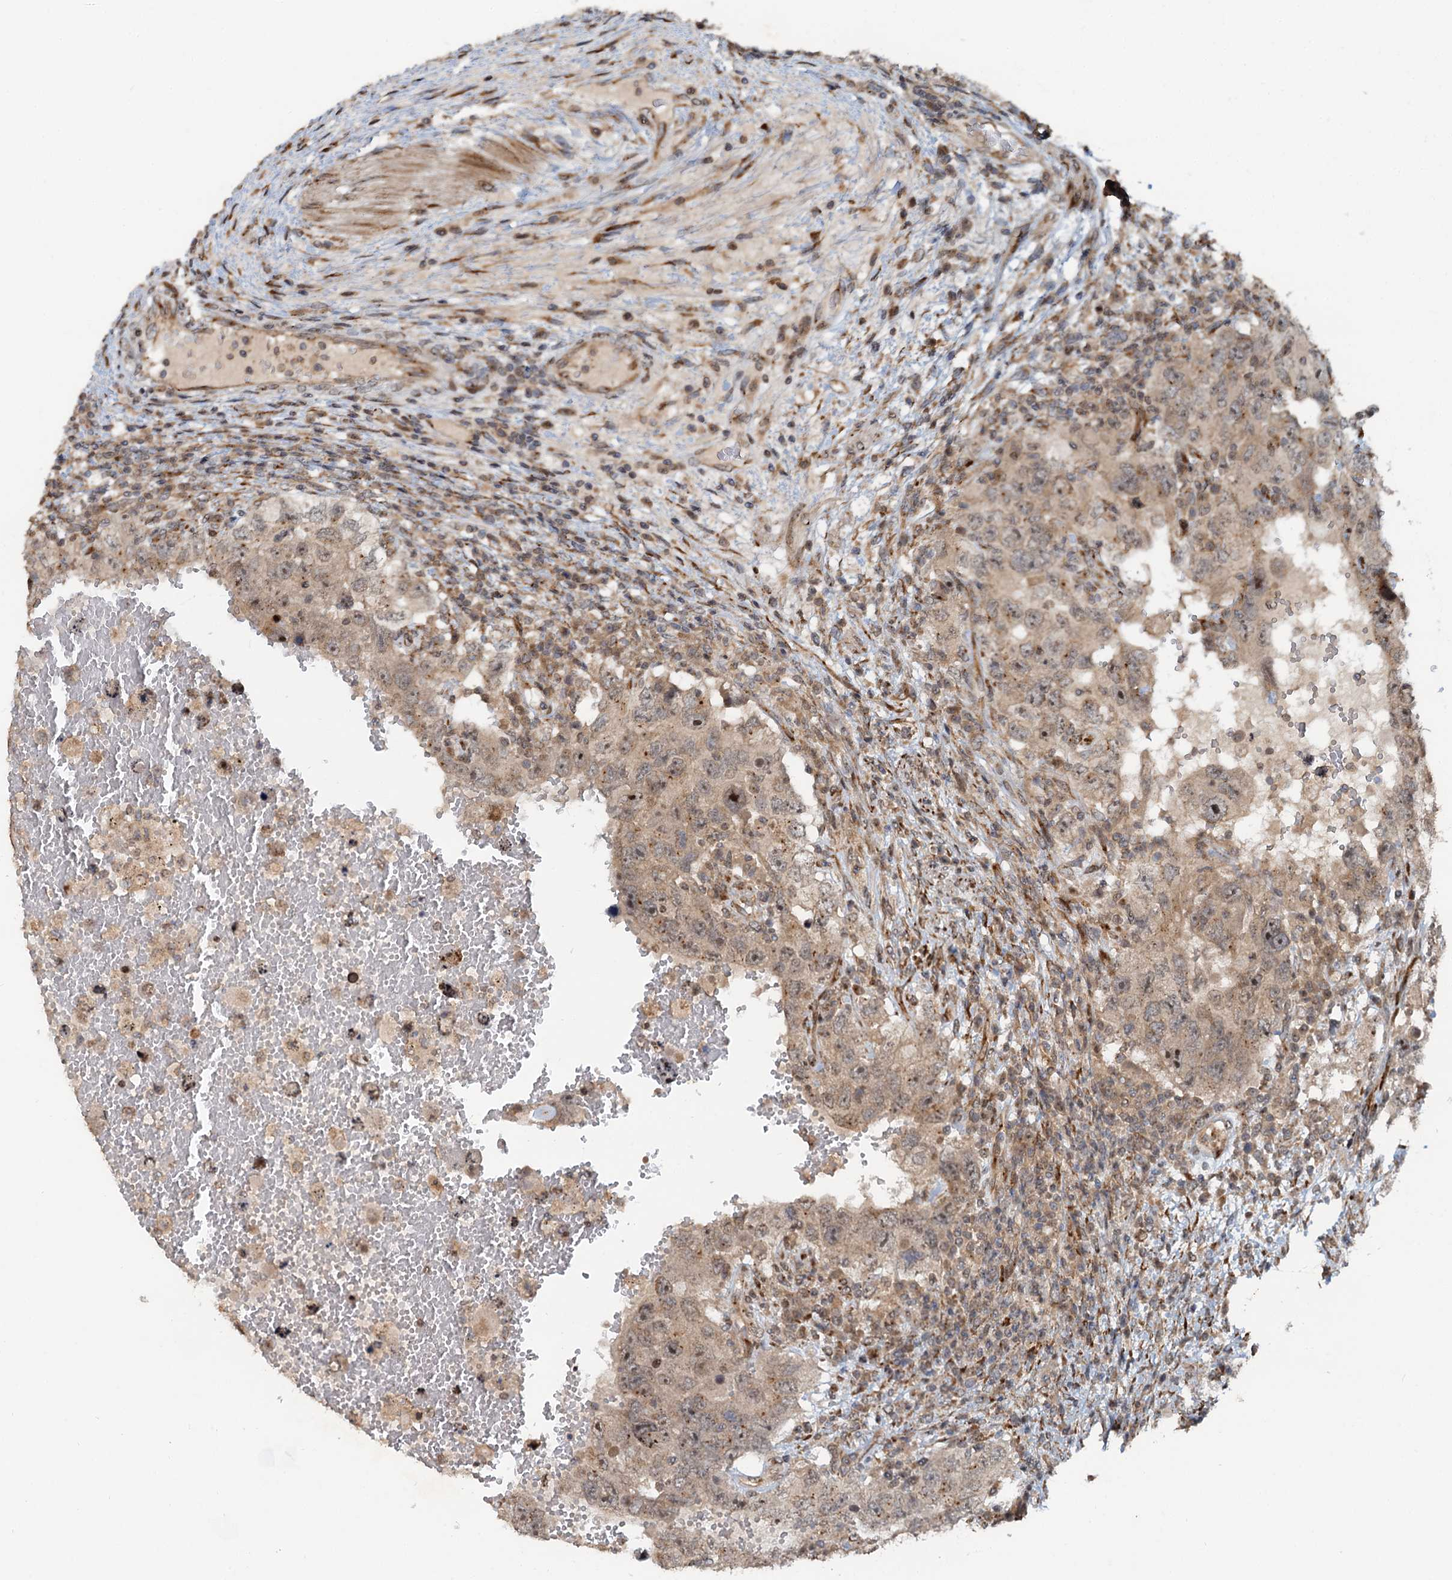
{"staining": {"intensity": "moderate", "quantity": ">75%", "location": "cytoplasmic/membranous"}, "tissue": "testis cancer", "cell_type": "Tumor cells", "image_type": "cancer", "snomed": [{"axis": "morphology", "description": "Carcinoma, Embryonal, NOS"}, {"axis": "topography", "description": "Testis"}], "caption": "An immunohistochemistry (IHC) photomicrograph of tumor tissue is shown. Protein staining in brown labels moderate cytoplasmic/membranous positivity in testis cancer (embryonal carcinoma) within tumor cells.", "gene": "CEP68", "patient": {"sex": "male", "age": 26}}